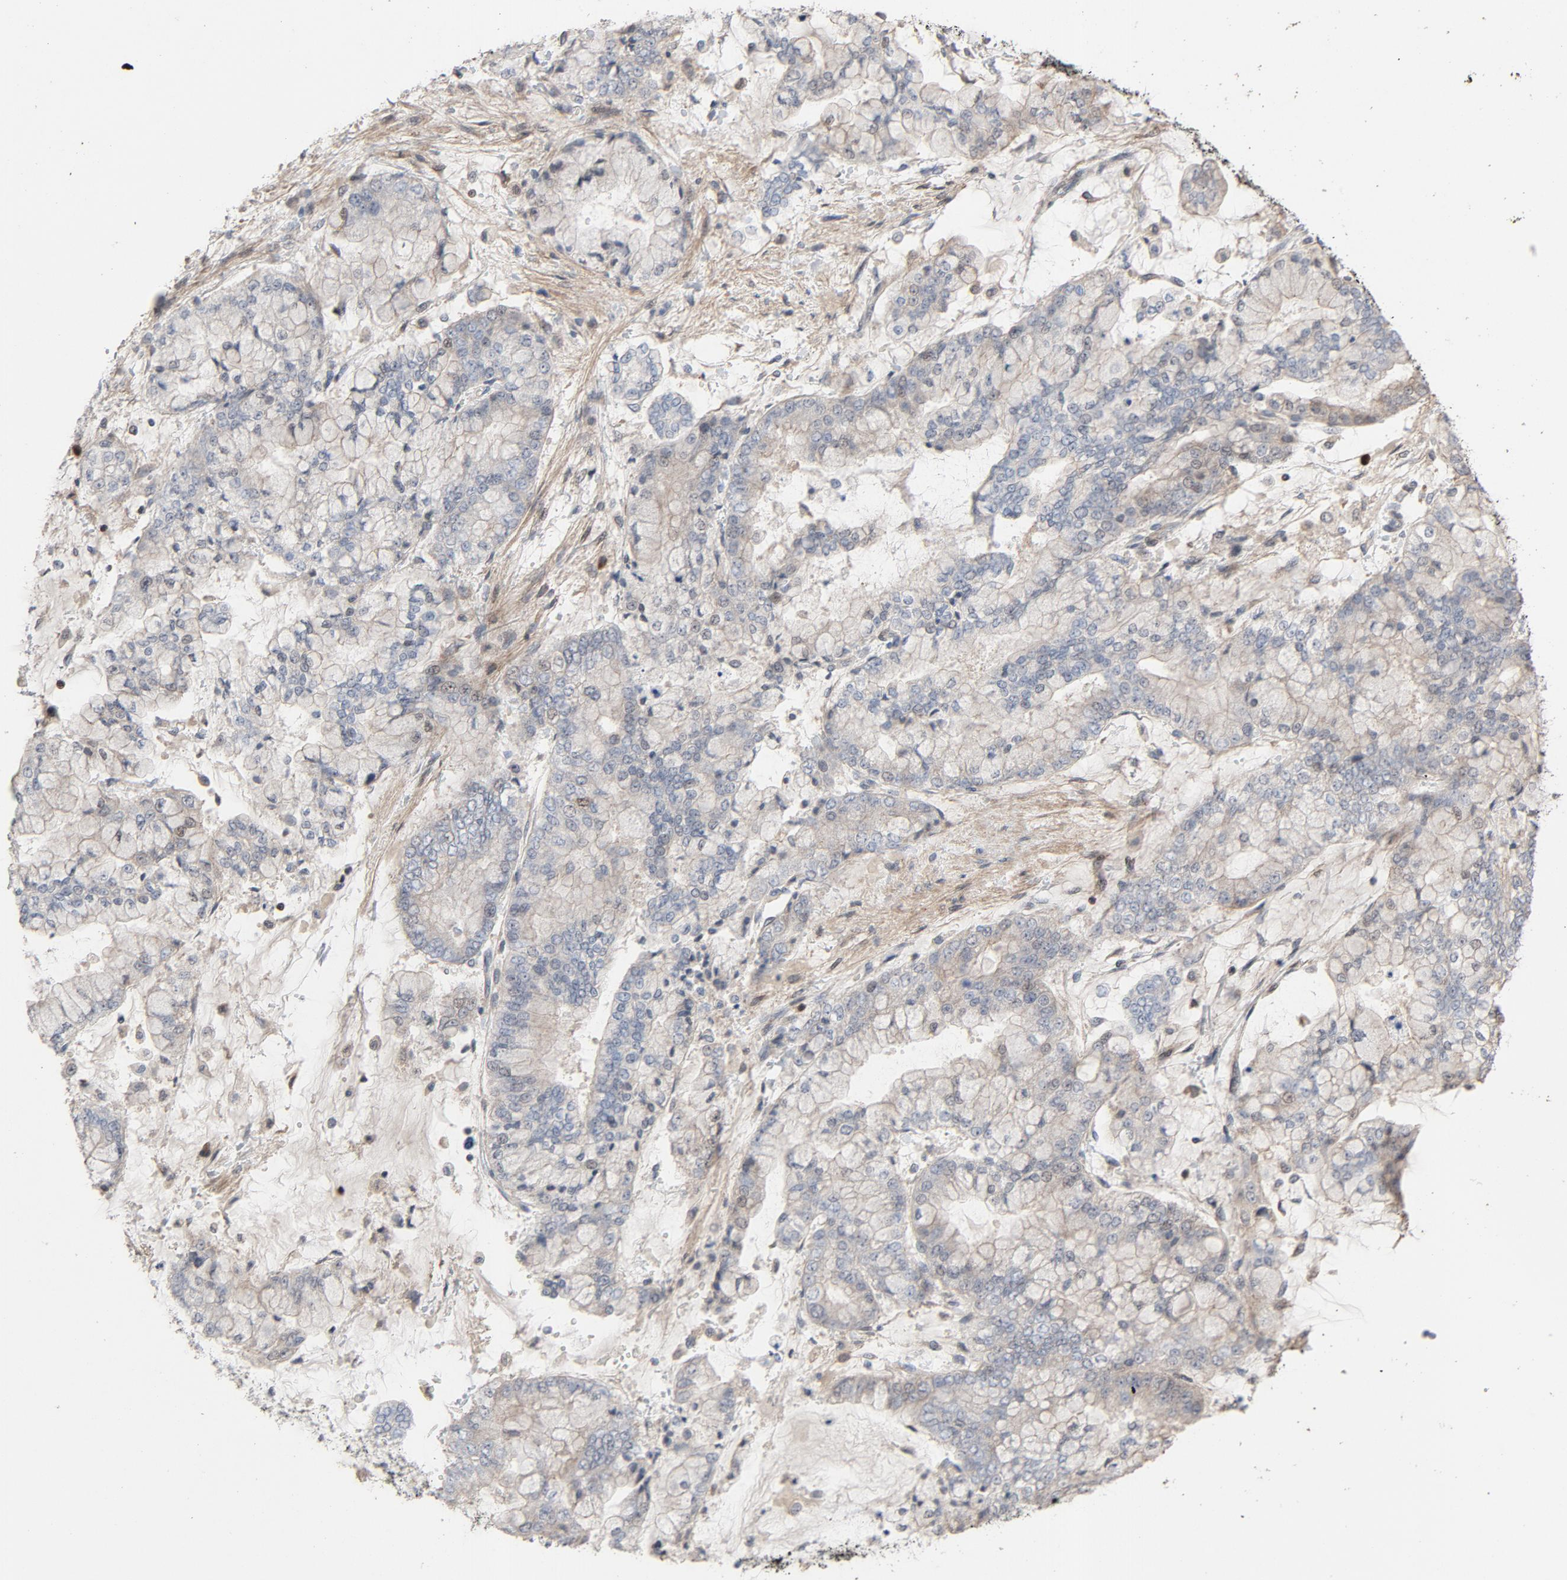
{"staining": {"intensity": "weak", "quantity": "25%-75%", "location": "cytoplasmic/membranous"}, "tissue": "stomach cancer", "cell_type": "Tumor cells", "image_type": "cancer", "snomed": [{"axis": "morphology", "description": "Normal tissue, NOS"}, {"axis": "morphology", "description": "Adenocarcinoma, NOS"}, {"axis": "topography", "description": "Stomach, upper"}, {"axis": "topography", "description": "Stomach"}], "caption": "IHC histopathology image of neoplastic tissue: stomach adenocarcinoma stained using immunohistochemistry (IHC) exhibits low levels of weak protein expression localized specifically in the cytoplasmic/membranous of tumor cells, appearing as a cytoplasmic/membranous brown color.", "gene": "CDK6", "patient": {"sex": "male", "age": 76}}